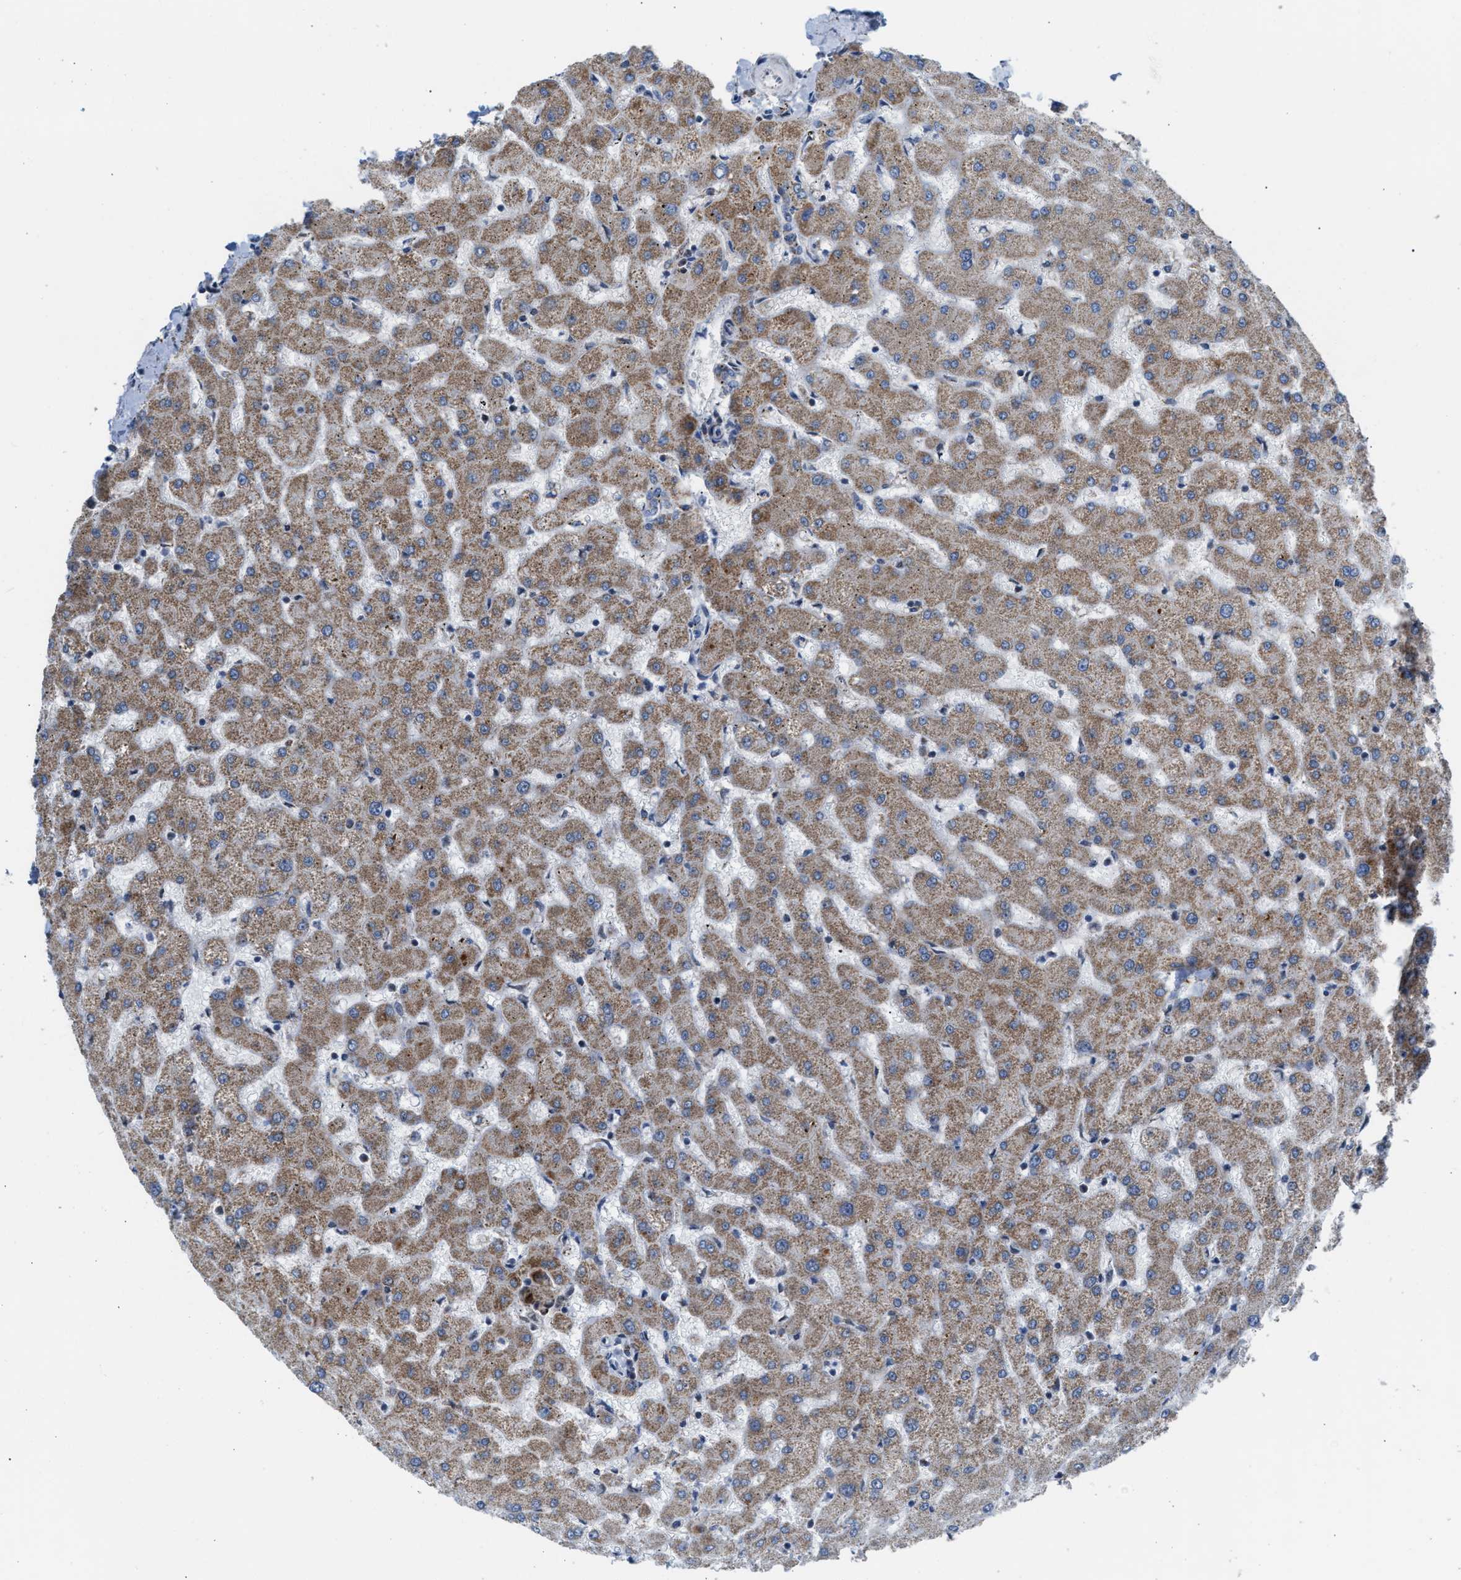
{"staining": {"intensity": "negative", "quantity": "none", "location": "none"}, "tissue": "liver", "cell_type": "Cholangiocytes", "image_type": "normal", "snomed": [{"axis": "morphology", "description": "Normal tissue, NOS"}, {"axis": "topography", "description": "Liver"}], "caption": "Photomicrograph shows no protein staining in cholangiocytes of normal liver.", "gene": "PMPCA", "patient": {"sex": "female", "age": 63}}